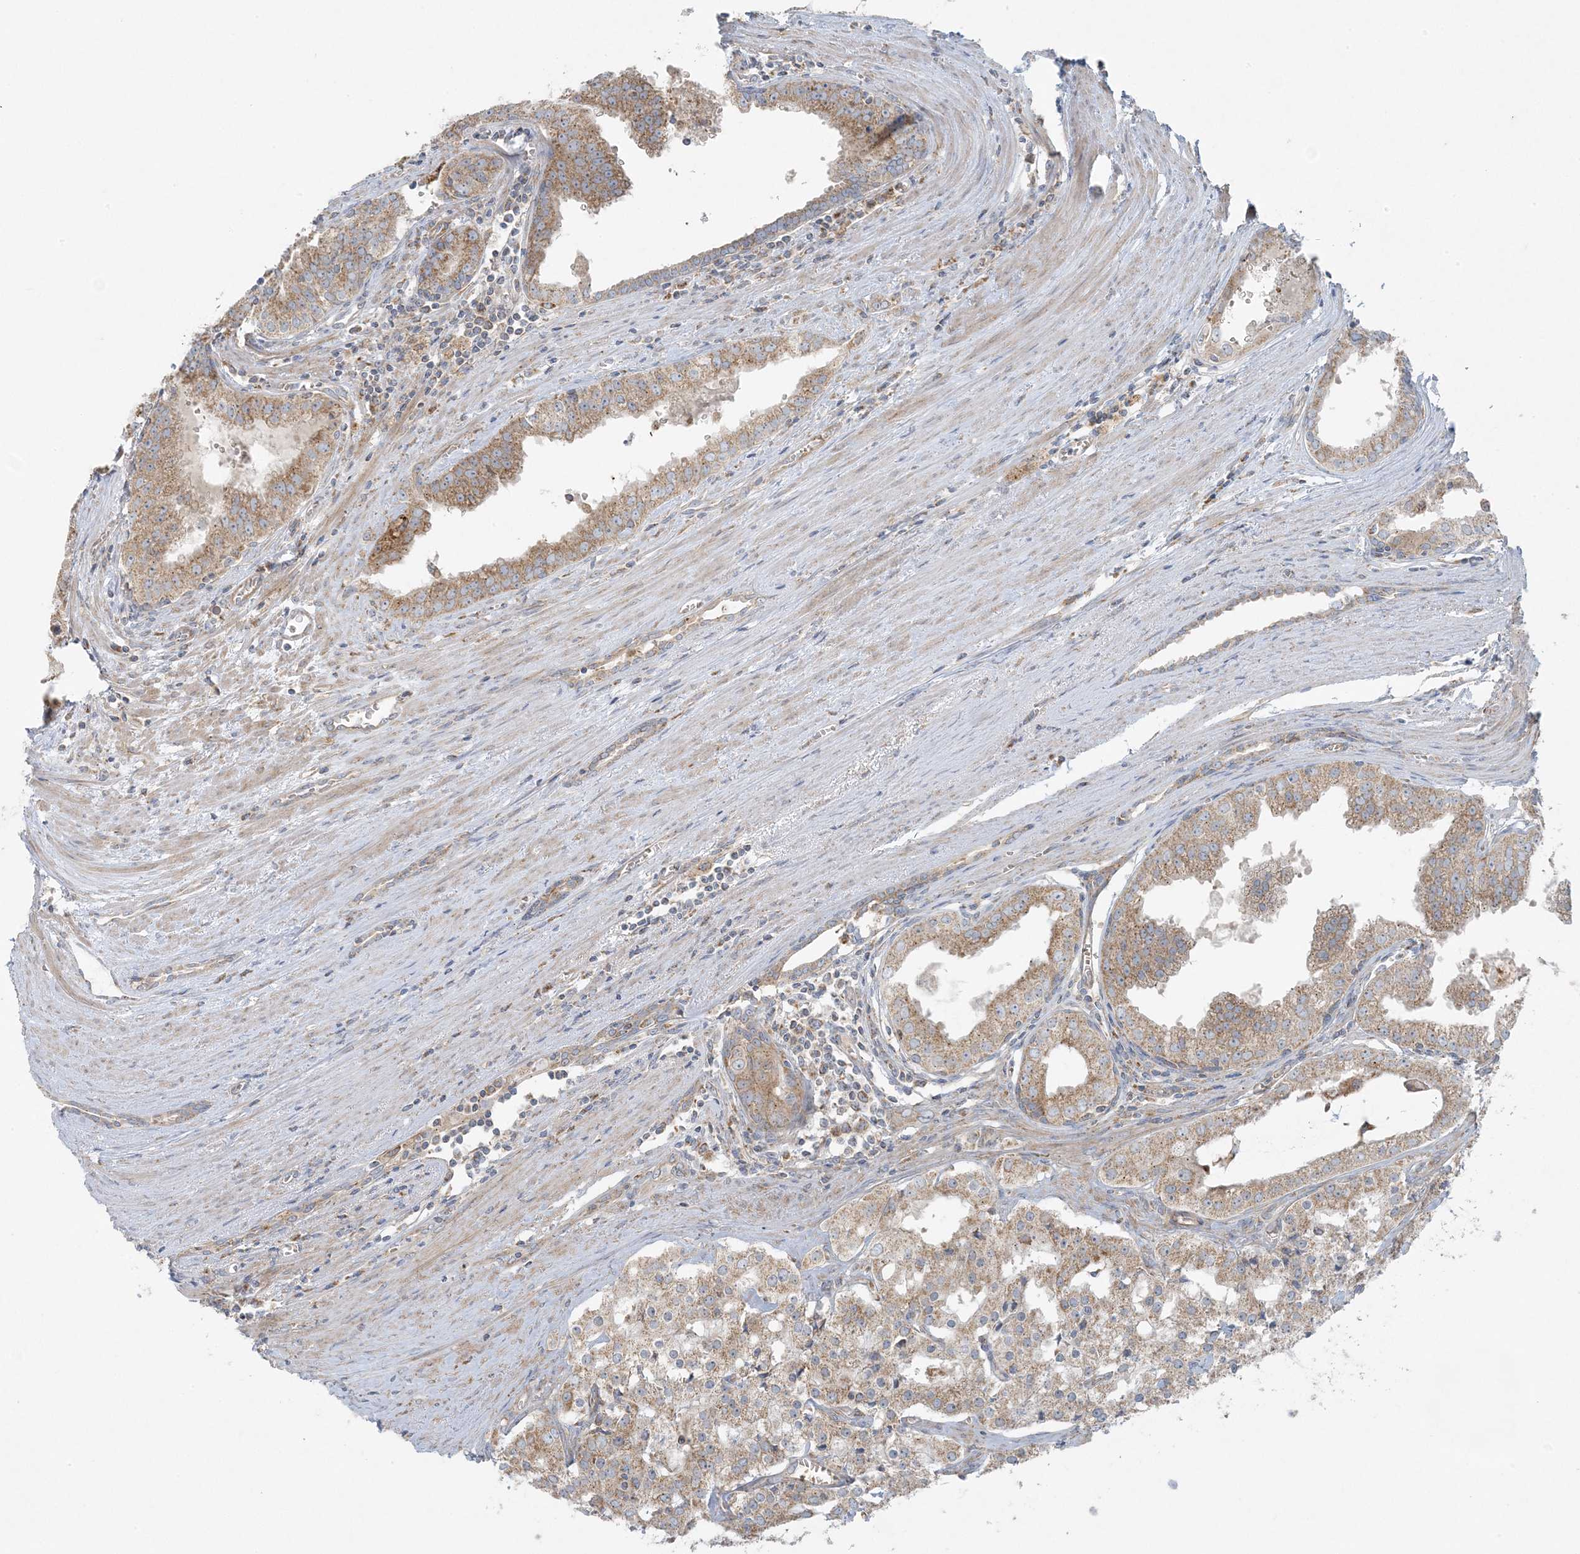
{"staining": {"intensity": "weak", "quantity": ">75%", "location": "cytoplasmic/membranous"}, "tissue": "prostate cancer", "cell_type": "Tumor cells", "image_type": "cancer", "snomed": [{"axis": "morphology", "description": "Adenocarcinoma, High grade"}, {"axis": "topography", "description": "Prostate"}], "caption": "This image displays adenocarcinoma (high-grade) (prostate) stained with IHC to label a protein in brown. The cytoplasmic/membranous of tumor cells show weak positivity for the protein. Nuclei are counter-stained blue.", "gene": "PIK3R4", "patient": {"sex": "male", "age": 68}}